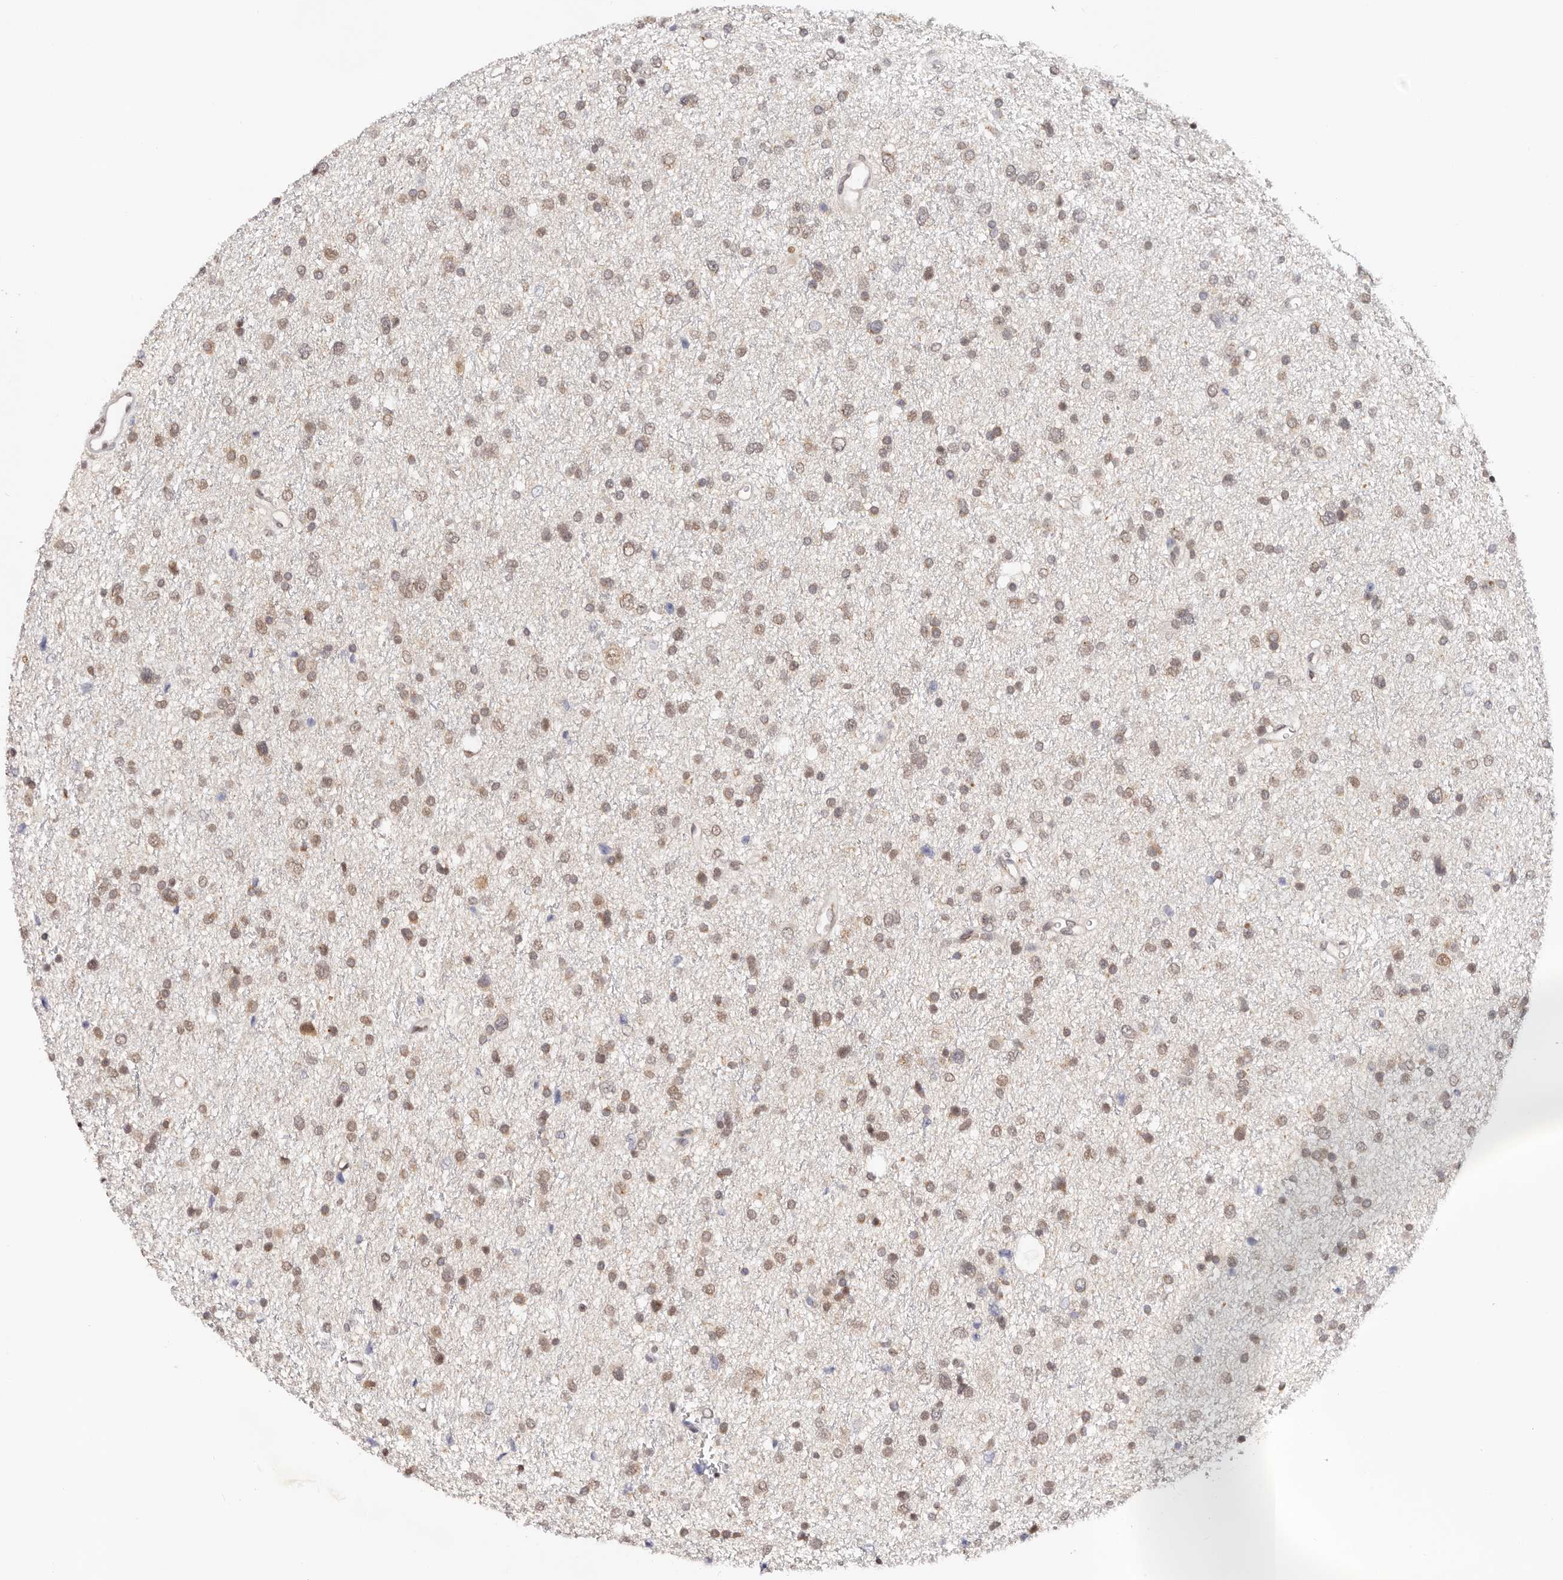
{"staining": {"intensity": "moderate", "quantity": ">75%", "location": "nuclear"}, "tissue": "glioma", "cell_type": "Tumor cells", "image_type": "cancer", "snomed": [{"axis": "morphology", "description": "Glioma, malignant, Low grade"}, {"axis": "topography", "description": "Brain"}], "caption": "A histopathology image of glioma stained for a protein exhibits moderate nuclear brown staining in tumor cells.", "gene": "VIPAS39", "patient": {"sex": "female", "age": 37}}